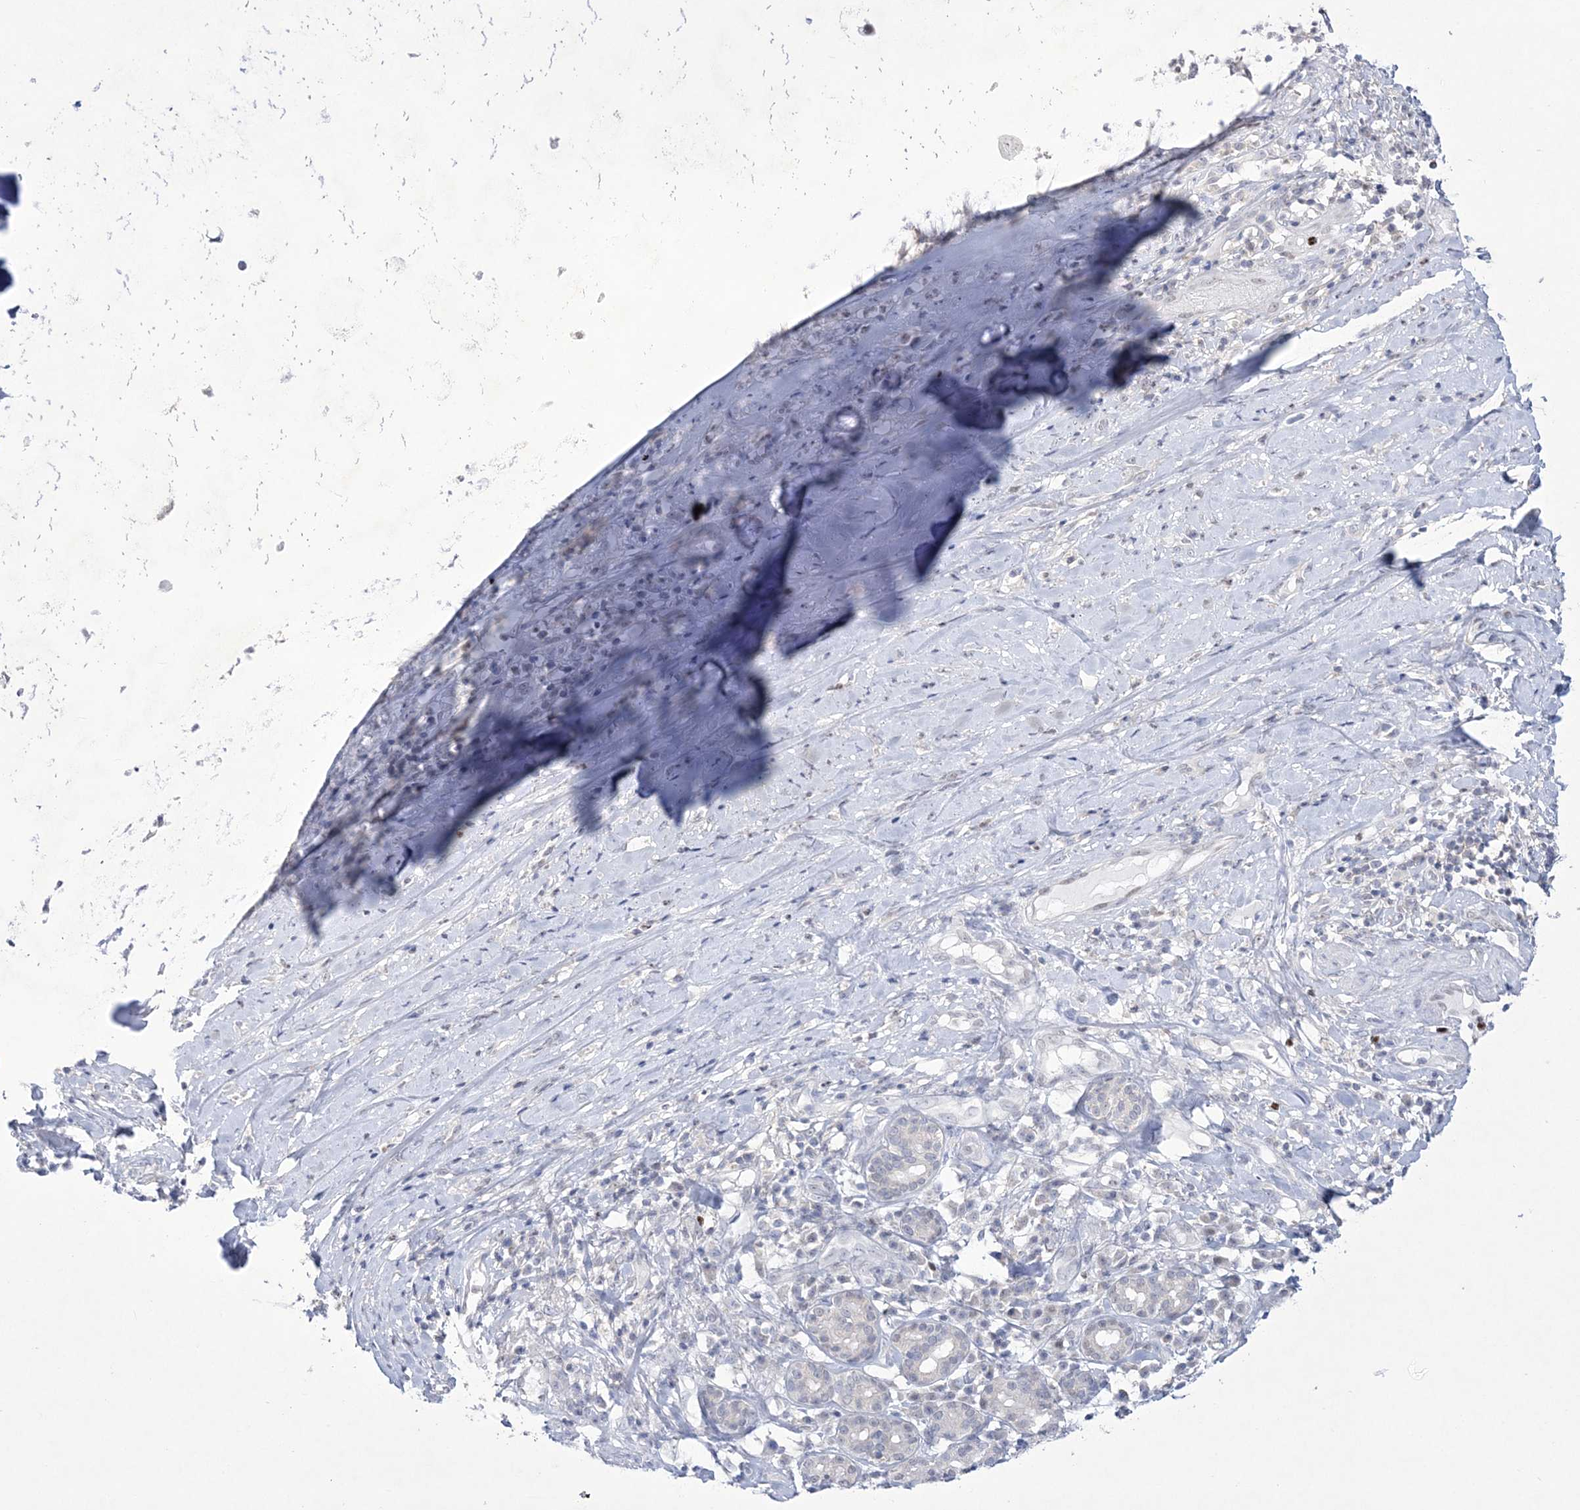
{"staining": {"intensity": "negative", "quantity": "none", "location": "none"}, "tissue": "adipose tissue", "cell_type": "Adipocytes", "image_type": "normal", "snomed": [{"axis": "morphology", "description": "Normal tissue, NOS"}, {"axis": "morphology", "description": "Basal cell carcinoma"}, {"axis": "topography", "description": "Cartilage tissue"}, {"axis": "topography", "description": "Nasopharynx"}, {"axis": "topography", "description": "Oral tissue"}], "caption": "Adipose tissue was stained to show a protein in brown. There is no significant staining in adipocytes. (DAB (3,3'-diaminobenzidine) IHC with hematoxylin counter stain).", "gene": "WDR27", "patient": {"sex": "female", "age": 77}}